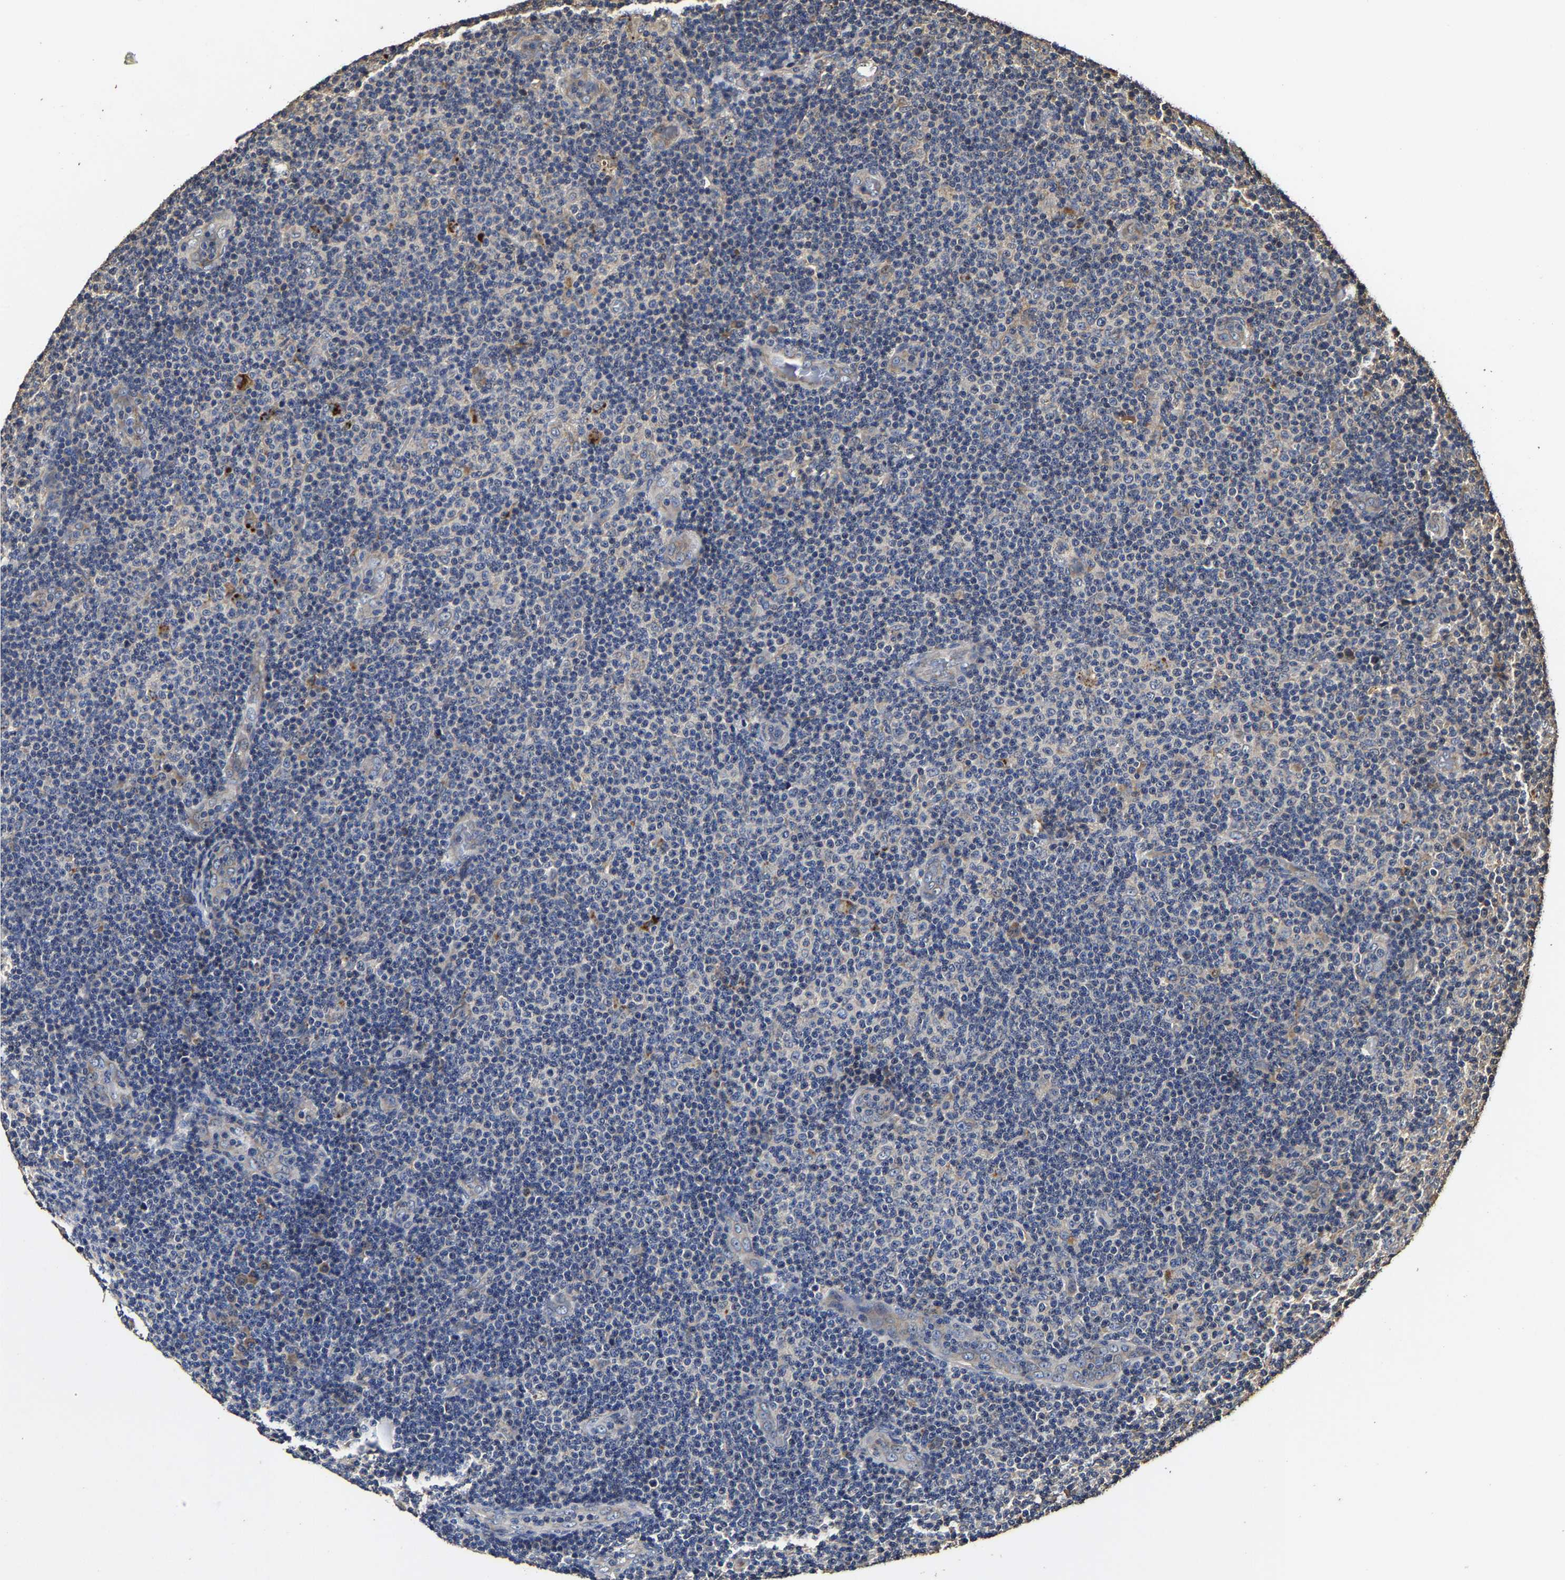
{"staining": {"intensity": "negative", "quantity": "none", "location": "none"}, "tissue": "lymphoma", "cell_type": "Tumor cells", "image_type": "cancer", "snomed": [{"axis": "morphology", "description": "Malignant lymphoma, non-Hodgkin's type, Low grade"}, {"axis": "topography", "description": "Lymph node"}], "caption": "Immunohistochemistry (IHC) micrograph of human low-grade malignant lymphoma, non-Hodgkin's type stained for a protein (brown), which demonstrates no positivity in tumor cells. Brightfield microscopy of immunohistochemistry stained with DAB (3,3'-diaminobenzidine) (brown) and hematoxylin (blue), captured at high magnification.", "gene": "PPM1K", "patient": {"sex": "male", "age": 83}}